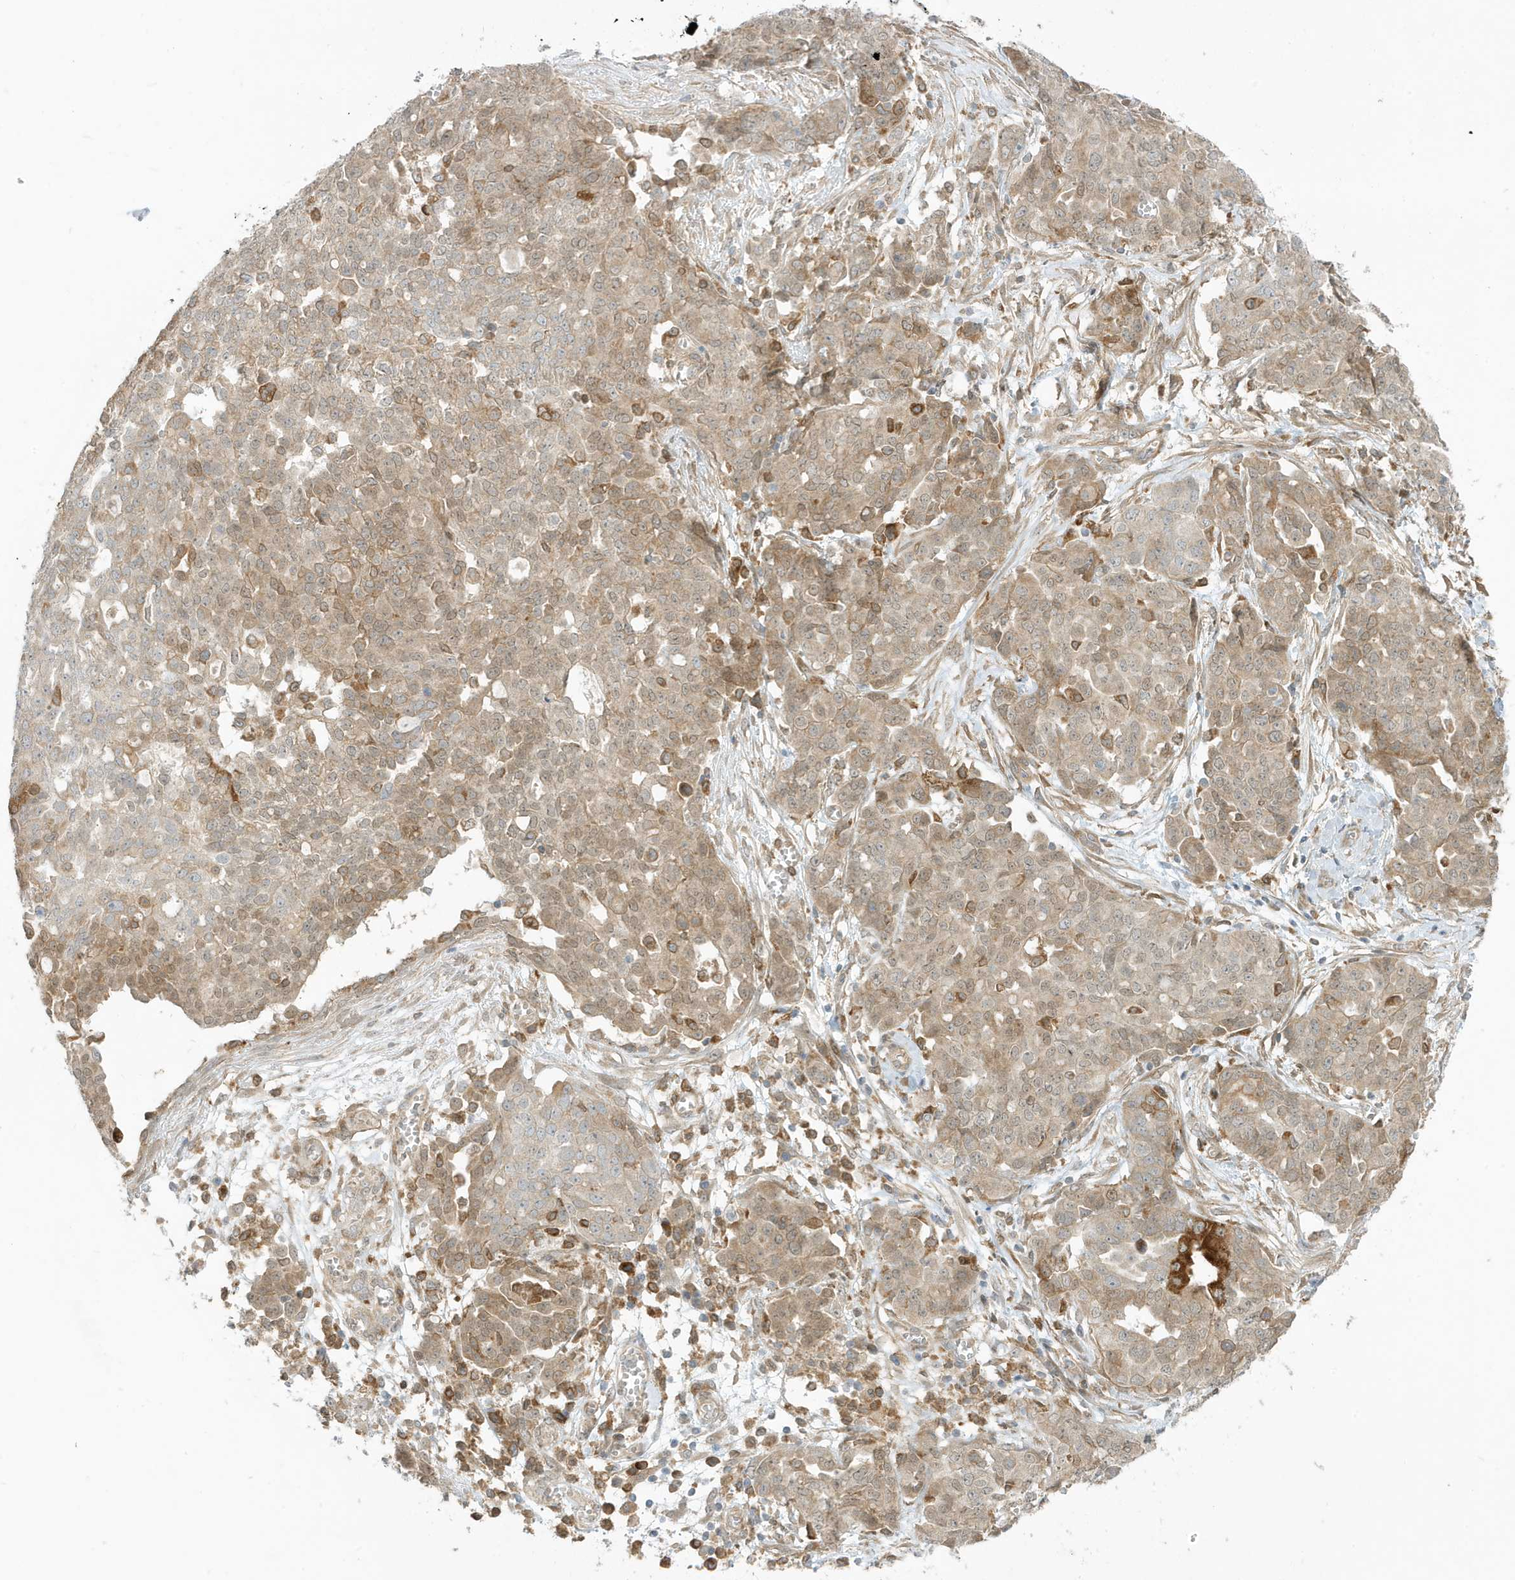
{"staining": {"intensity": "moderate", "quantity": "25%-75%", "location": "cytoplasmic/membranous"}, "tissue": "ovarian cancer", "cell_type": "Tumor cells", "image_type": "cancer", "snomed": [{"axis": "morphology", "description": "Cystadenocarcinoma, serous, NOS"}, {"axis": "topography", "description": "Soft tissue"}, {"axis": "topography", "description": "Ovary"}], "caption": "About 25%-75% of tumor cells in human ovarian cancer (serous cystadenocarcinoma) display moderate cytoplasmic/membranous protein expression as visualized by brown immunohistochemical staining.", "gene": "SCARF2", "patient": {"sex": "female", "age": 57}}